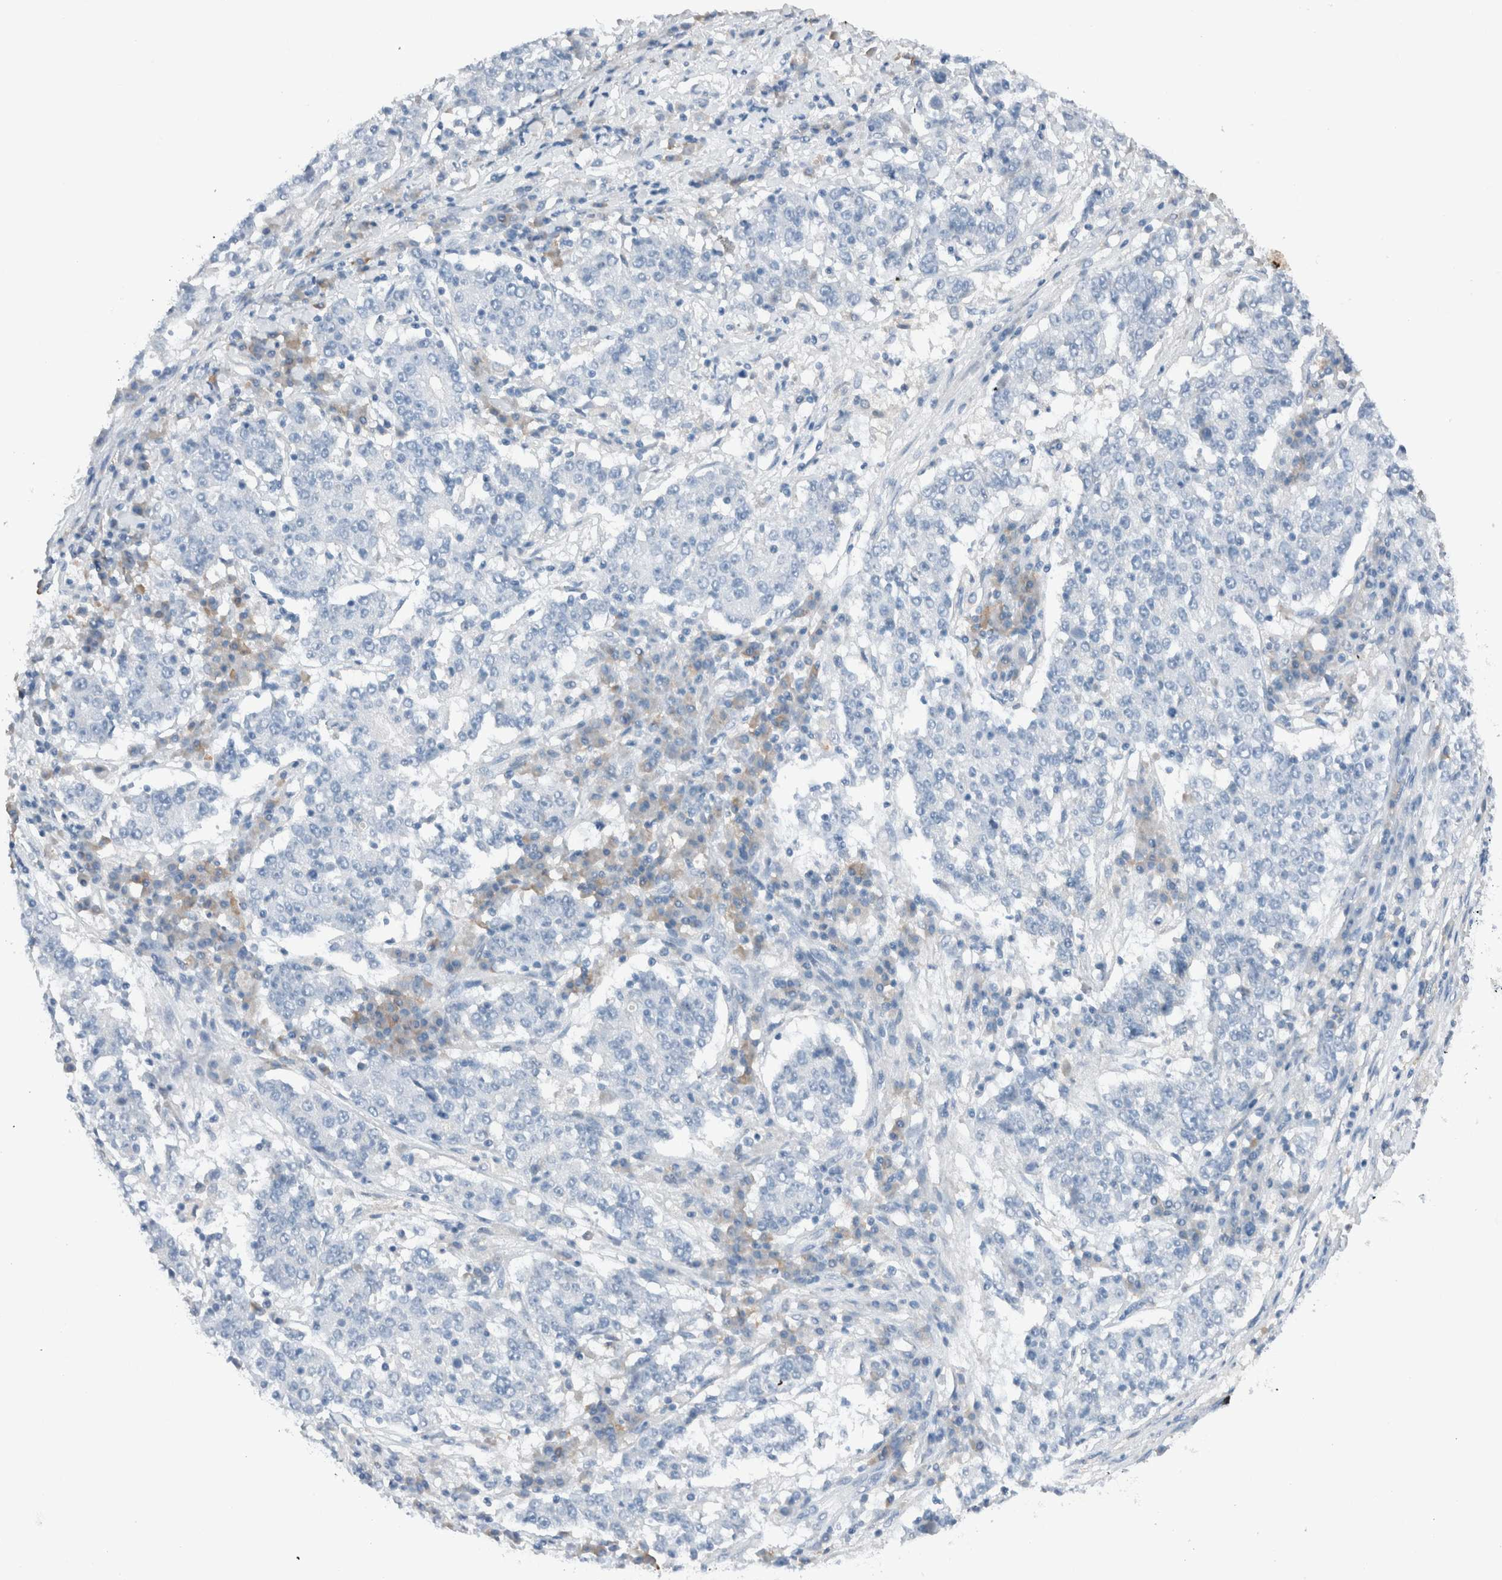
{"staining": {"intensity": "negative", "quantity": "none", "location": "none"}, "tissue": "stomach cancer", "cell_type": "Tumor cells", "image_type": "cancer", "snomed": [{"axis": "morphology", "description": "Adenocarcinoma, NOS"}, {"axis": "topography", "description": "Stomach"}], "caption": "High magnification brightfield microscopy of stomach cancer (adenocarcinoma) stained with DAB (brown) and counterstained with hematoxylin (blue): tumor cells show no significant positivity.", "gene": "DUOX1", "patient": {"sex": "male", "age": 59}}